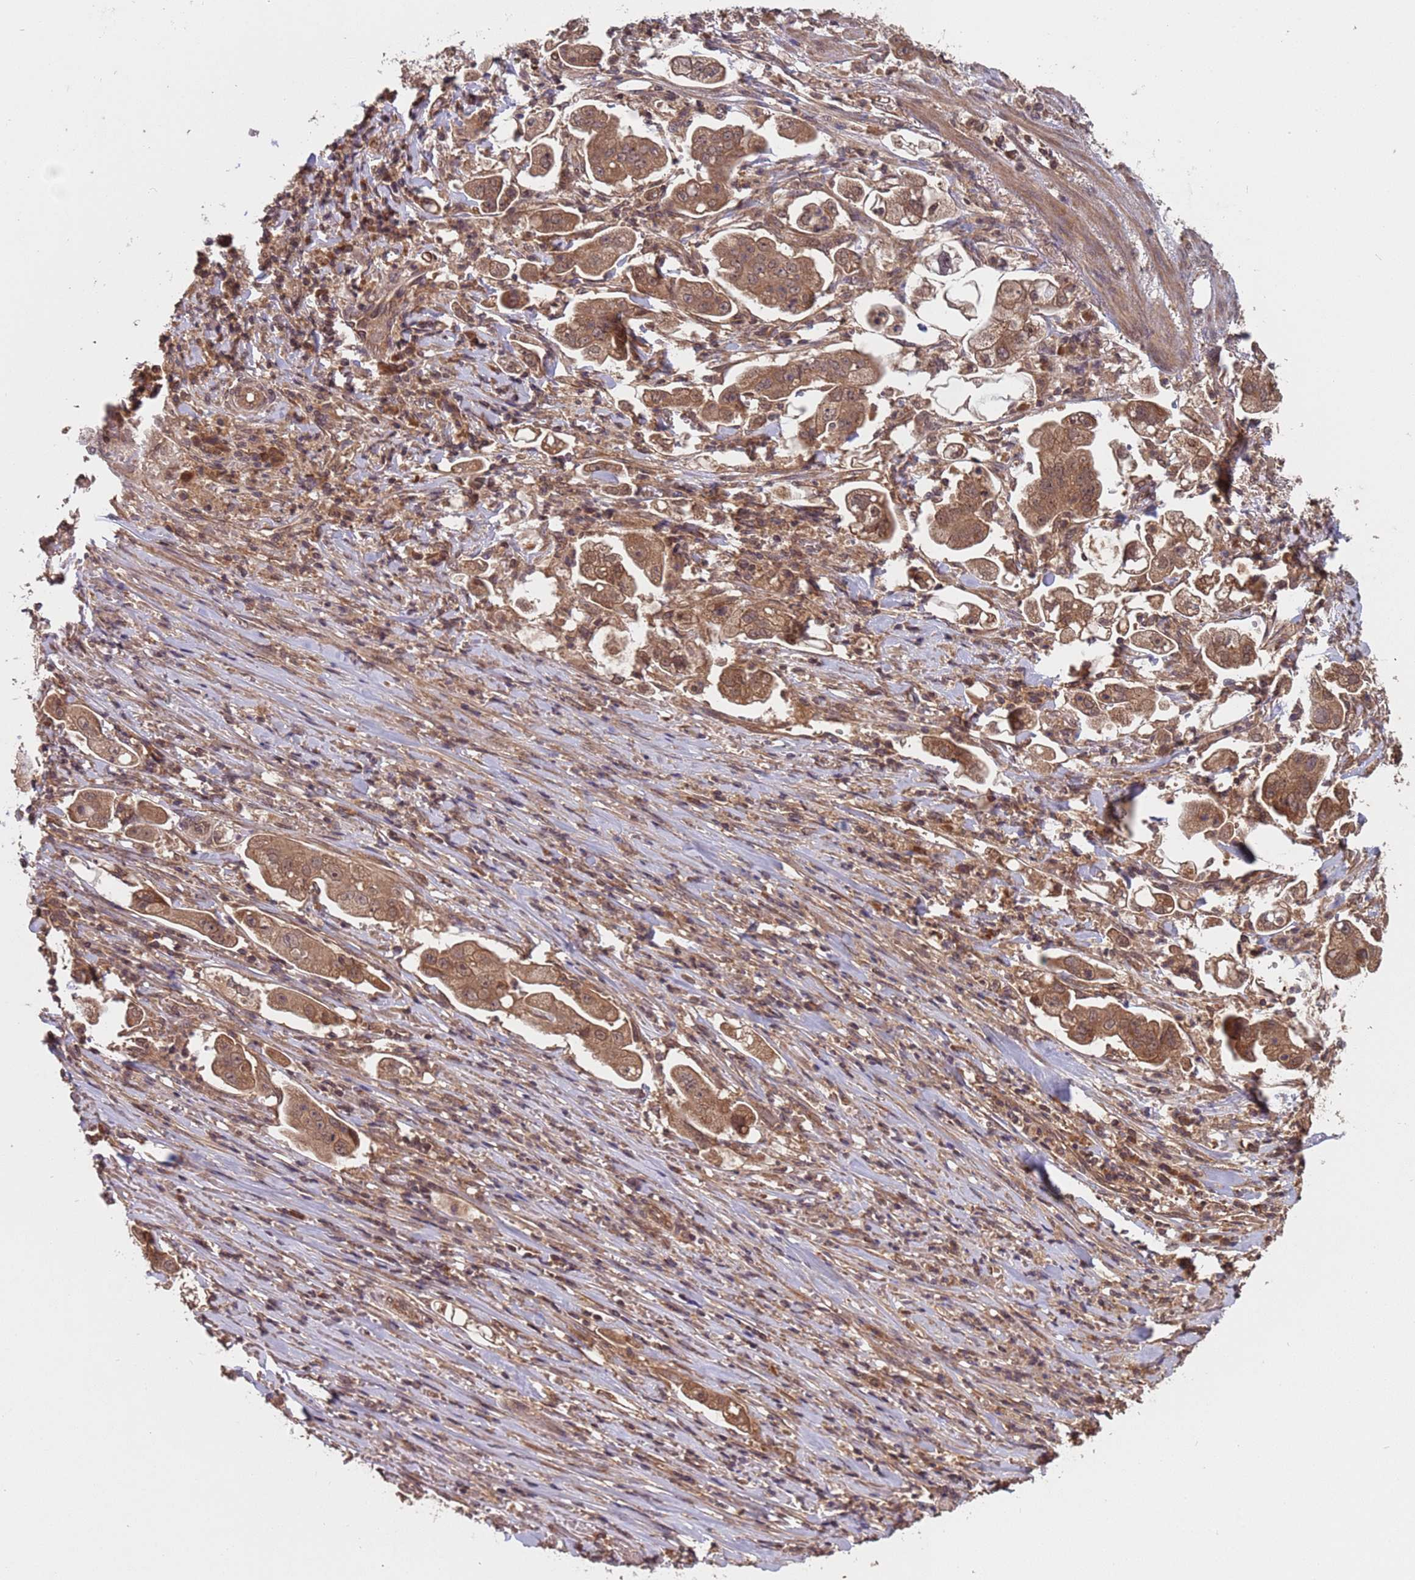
{"staining": {"intensity": "moderate", "quantity": ">75%", "location": "cytoplasmic/membranous,nuclear"}, "tissue": "stomach cancer", "cell_type": "Tumor cells", "image_type": "cancer", "snomed": [{"axis": "morphology", "description": "Adenocarcinoma, NOS"}, {"axis": "topography", "description": "Stomach"}], "caption": "Brown immunohistochemical staining in human stomach adenocarcinoma demonstrates moderate cytoplasmic/membranous and nuclear expression in approximately >75% of tumor cells. (Brightfield microscopy of DAB IHC at high magnification).", "gene": "ERI1", "patient": {"sex": "male", "age": 62}}